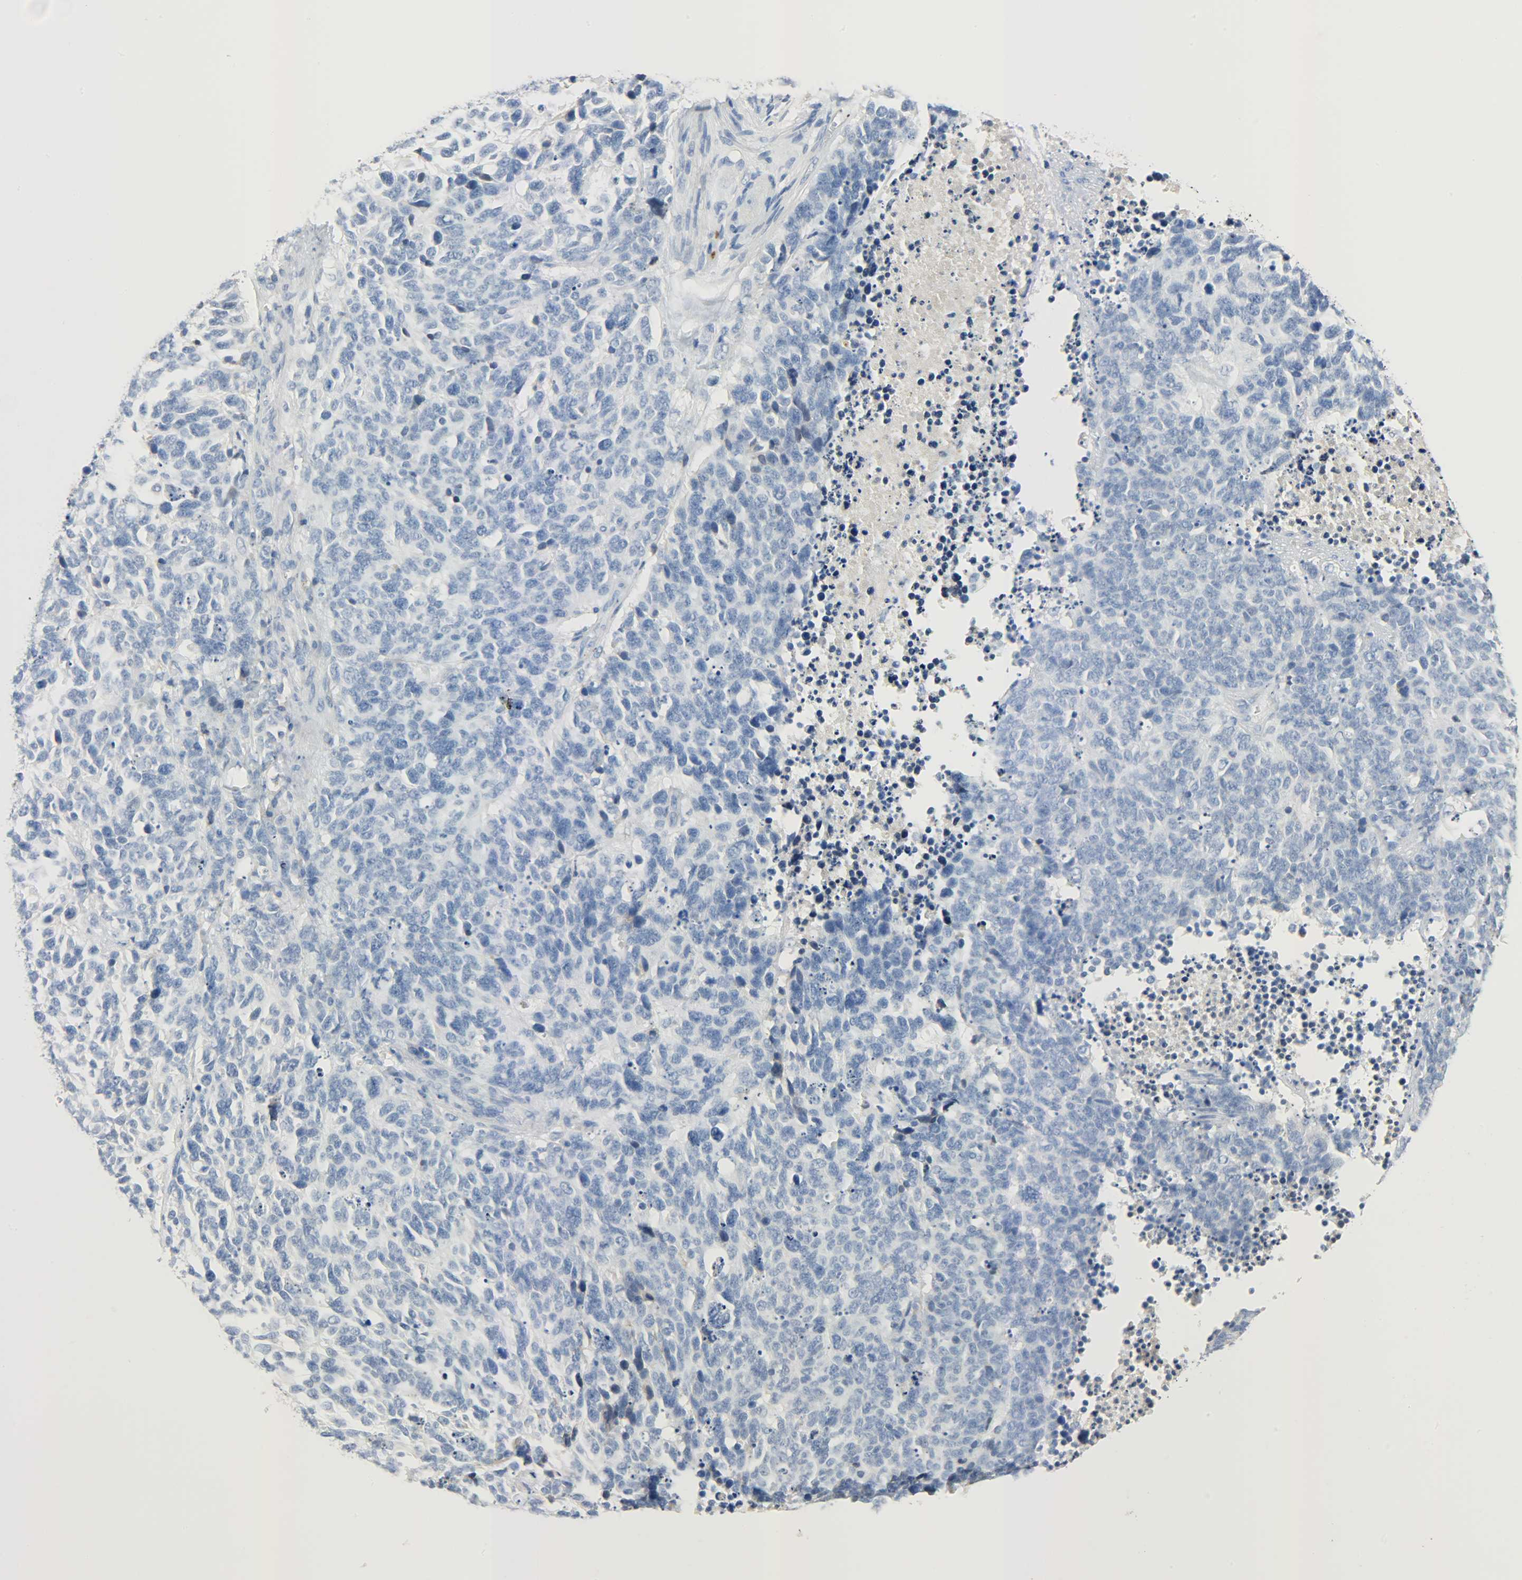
{"staining": {"intensity": "negative", "quantity": "none", "location": "none"}, "tissue": "lung cancer", "cell_type": "Tumor cells", "image_type": "cancer", "snomed": [{"axis": "morphology", "description": "Neoplasm, malignant, NOS"}, {"axis": "topography", "description": "Lung"}], "caption": "An immunohistochemistry micrograph of lung cancer is shown. There is no staining in tumor cells of lung cancer.", "gene": "CRP", "patient": {"sex": "female", "age": 58}}